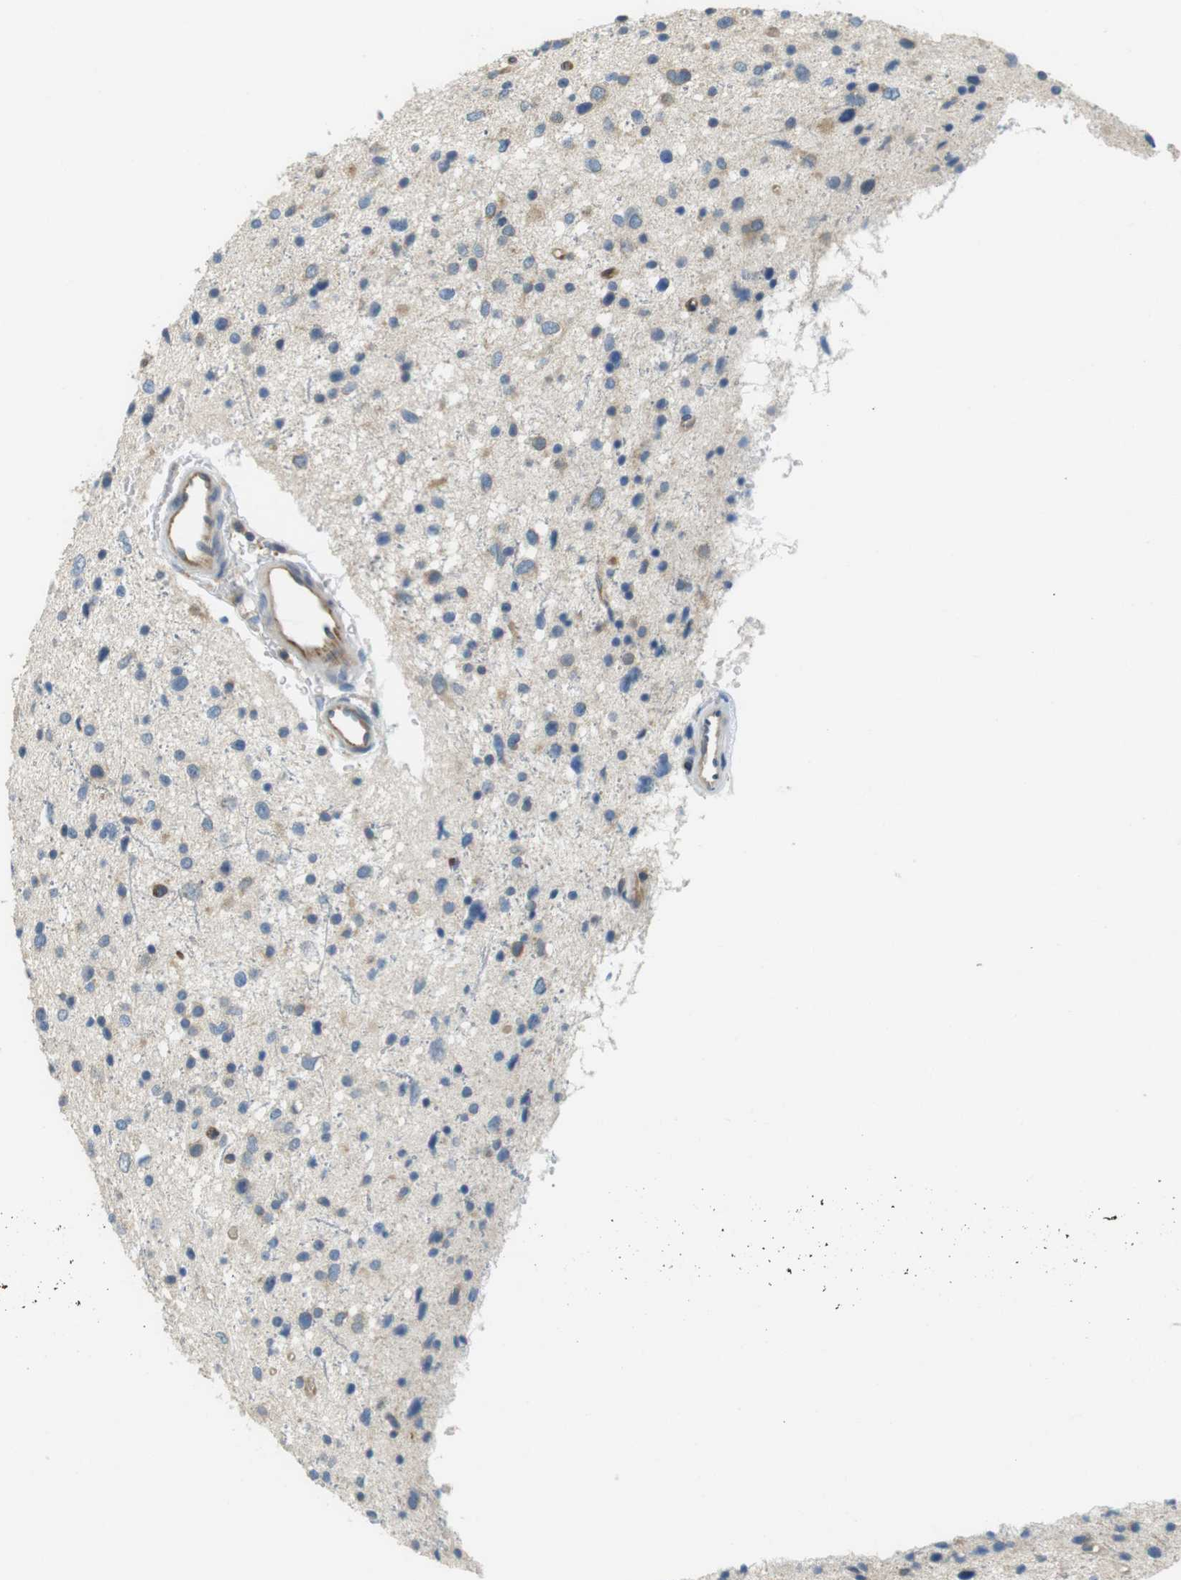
{"staining": {"intensity": "moderate", "quantity": "<25%", "location": "cytoplasmic/membranous"}, "tissue": "glioma", "cell_type": "Tumor cells", "image_type": "cancer", "snomed": [{"axis": "morphology", "description": "Glioma, malignant, Low grade"}, {"axis": "topography", "description": "Brain"}], "caption": "Malignant glioma (low-grade) tissue demonstrates moderate cytoplasmic/membranous expression in approximately <25% of tumor cells", "gene": "TMEM200A", "patient": {"sex": "female", "age": 37}}